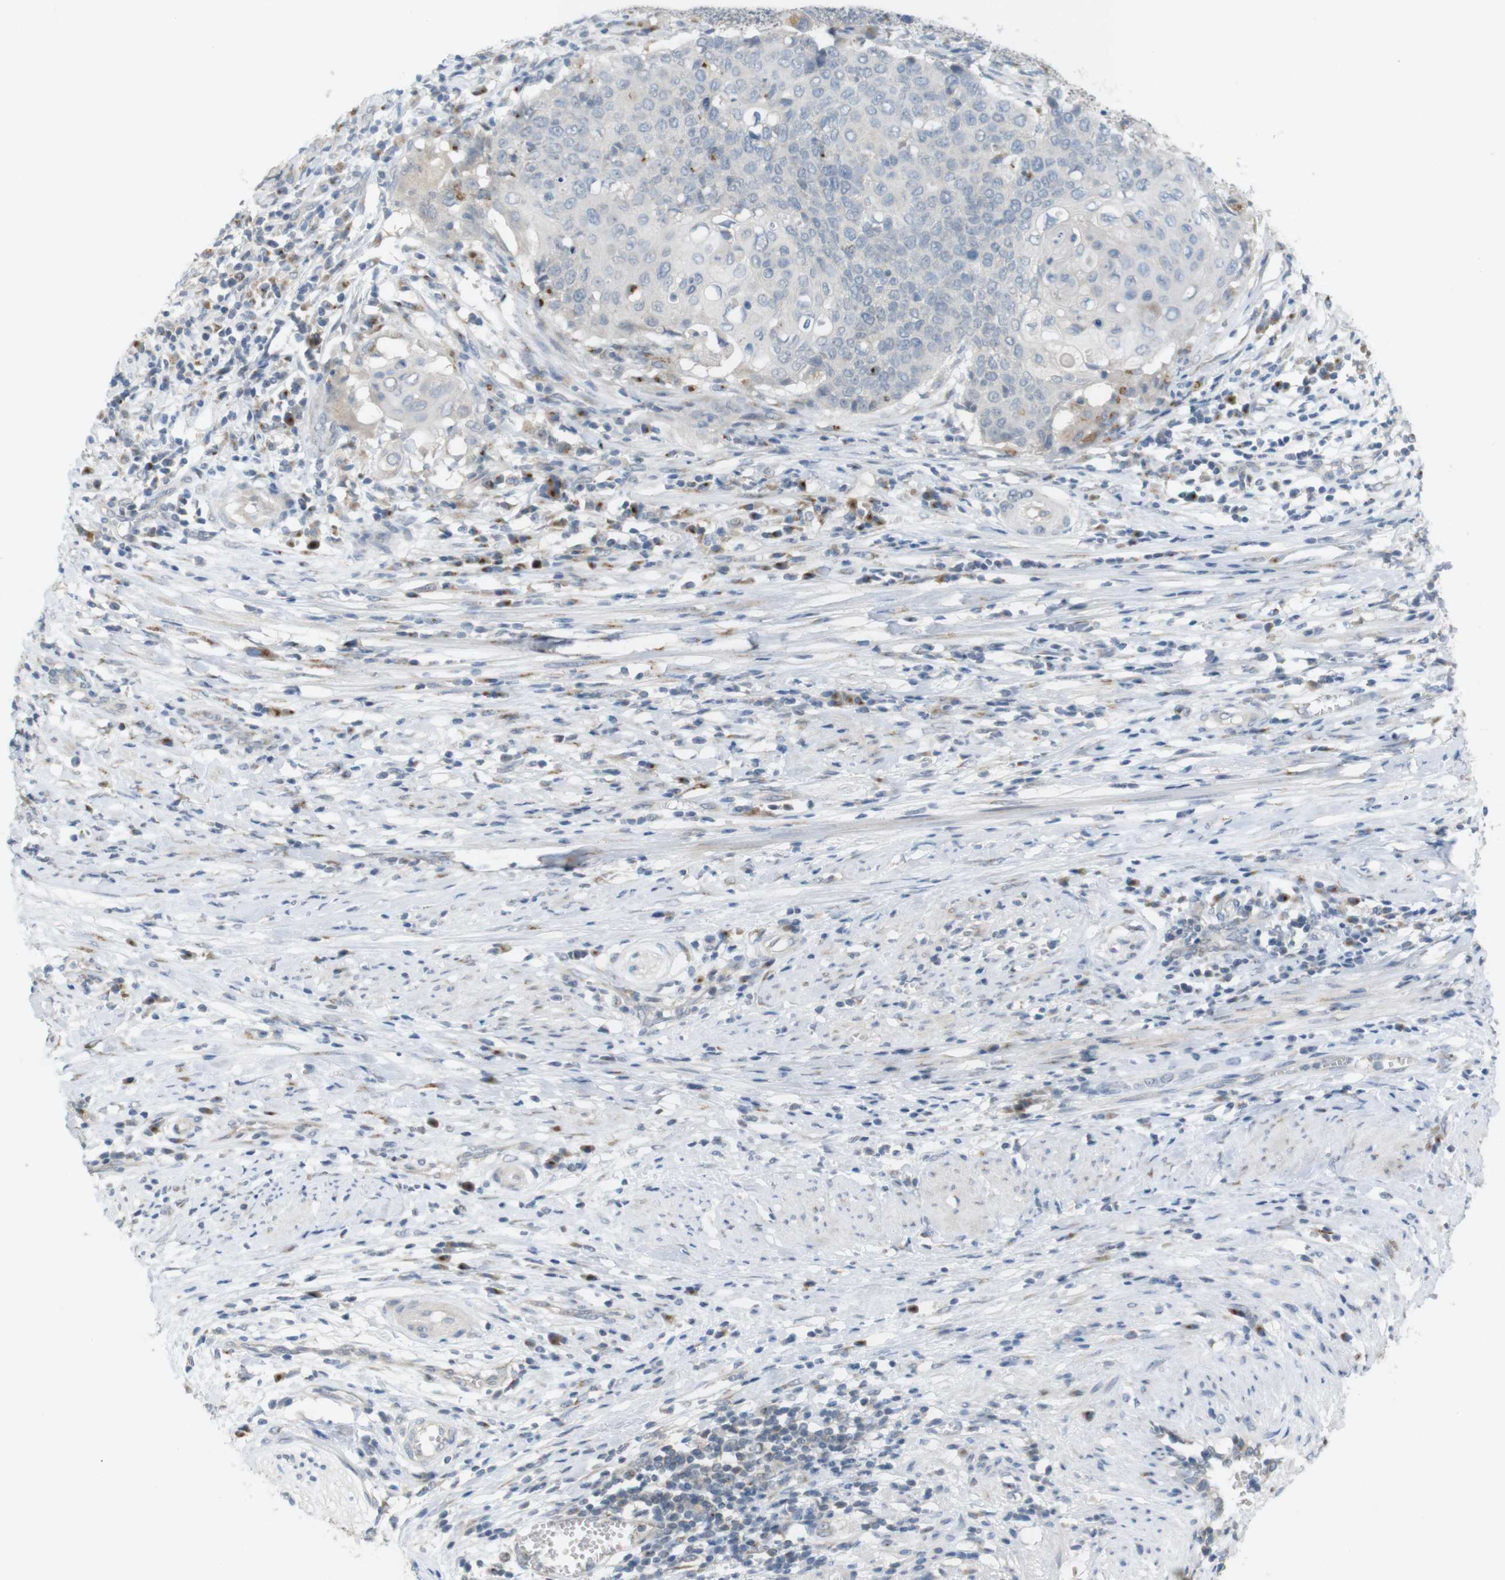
{"staining": {"intensity": "negative", "quantity": "none", "location": "none"}, "tissue": "cervical cancer", "cell_type": "Tumor cells", "image_type": "cancer", "snomed": [{"axis": "morphology", "description": "Squamous cell carcinoma, NOS"}, {"axis": "topography", "description": "Cervix"}], "caption": "IHC micrograph of neoplastic tissue: human squamous cell carcinoma (cervical) stained with DAB reveals no significant protein staining in tumor cells.", "gene": "YIPF3", "patient": {"sex": "female", "age": 39}}